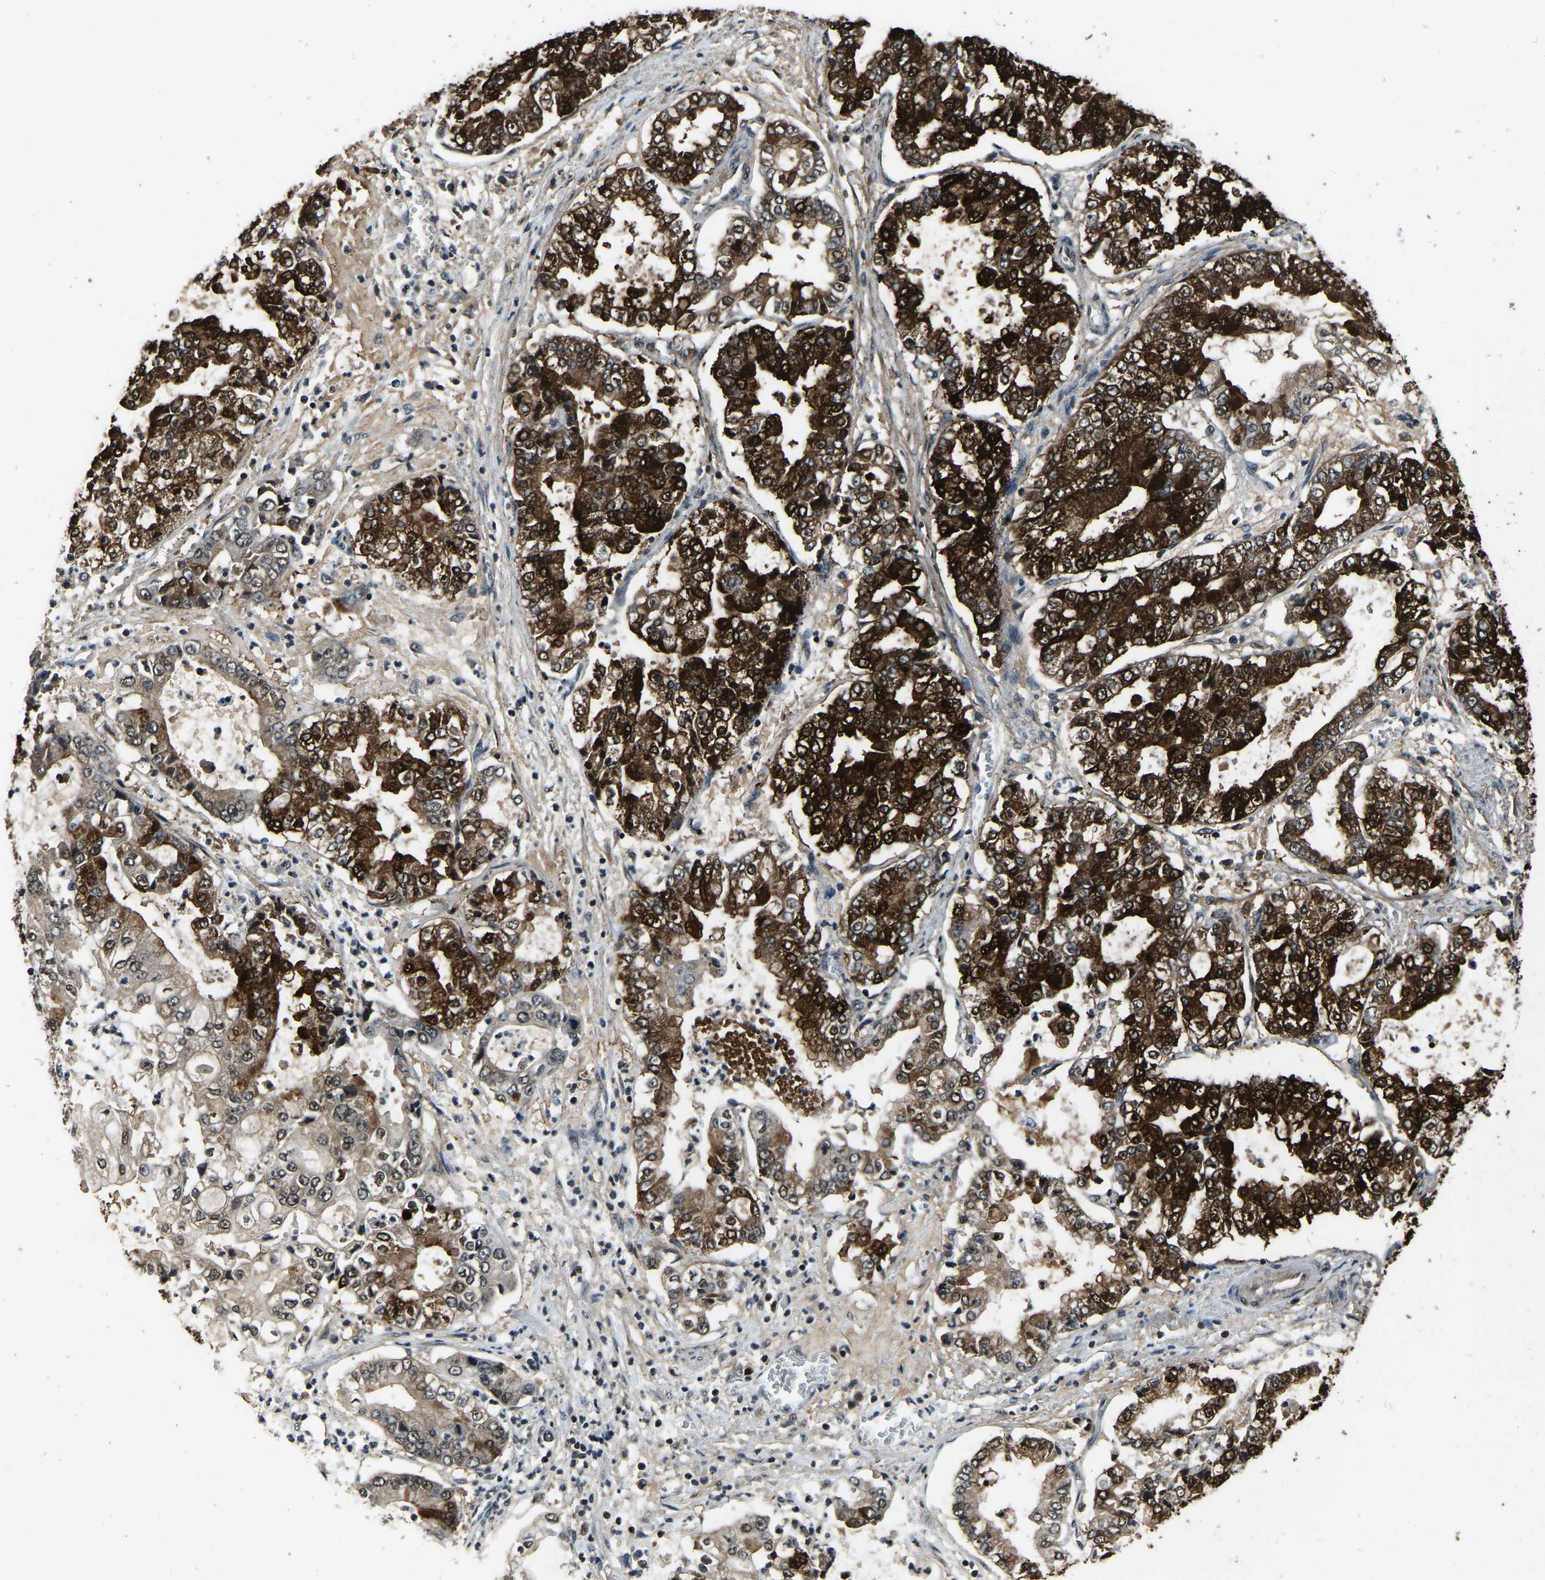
{"staining": {"intensity": "strong", "quantity": ">75%", "location": "cytoplasmic/membranous,nuclear"}, "tissue": "stomach cancer", "cell_type": "Tumor cells", "image_type": "cancer", "snomed": [{"axis": "morphology", "description": "Adenocarcinoma, NOS"}, {"axis": "topography", "description": "Stomach"}], "caption": "Immunohistochemistry of stomach cancer (adenocarcinoma) reveals high levels of strong cytoplasmic/membranous and nuclear expression in approximately >75% of tumor cells.", "gene": "ANKIB1", "patient": {"sex": "male", "age": 76}}